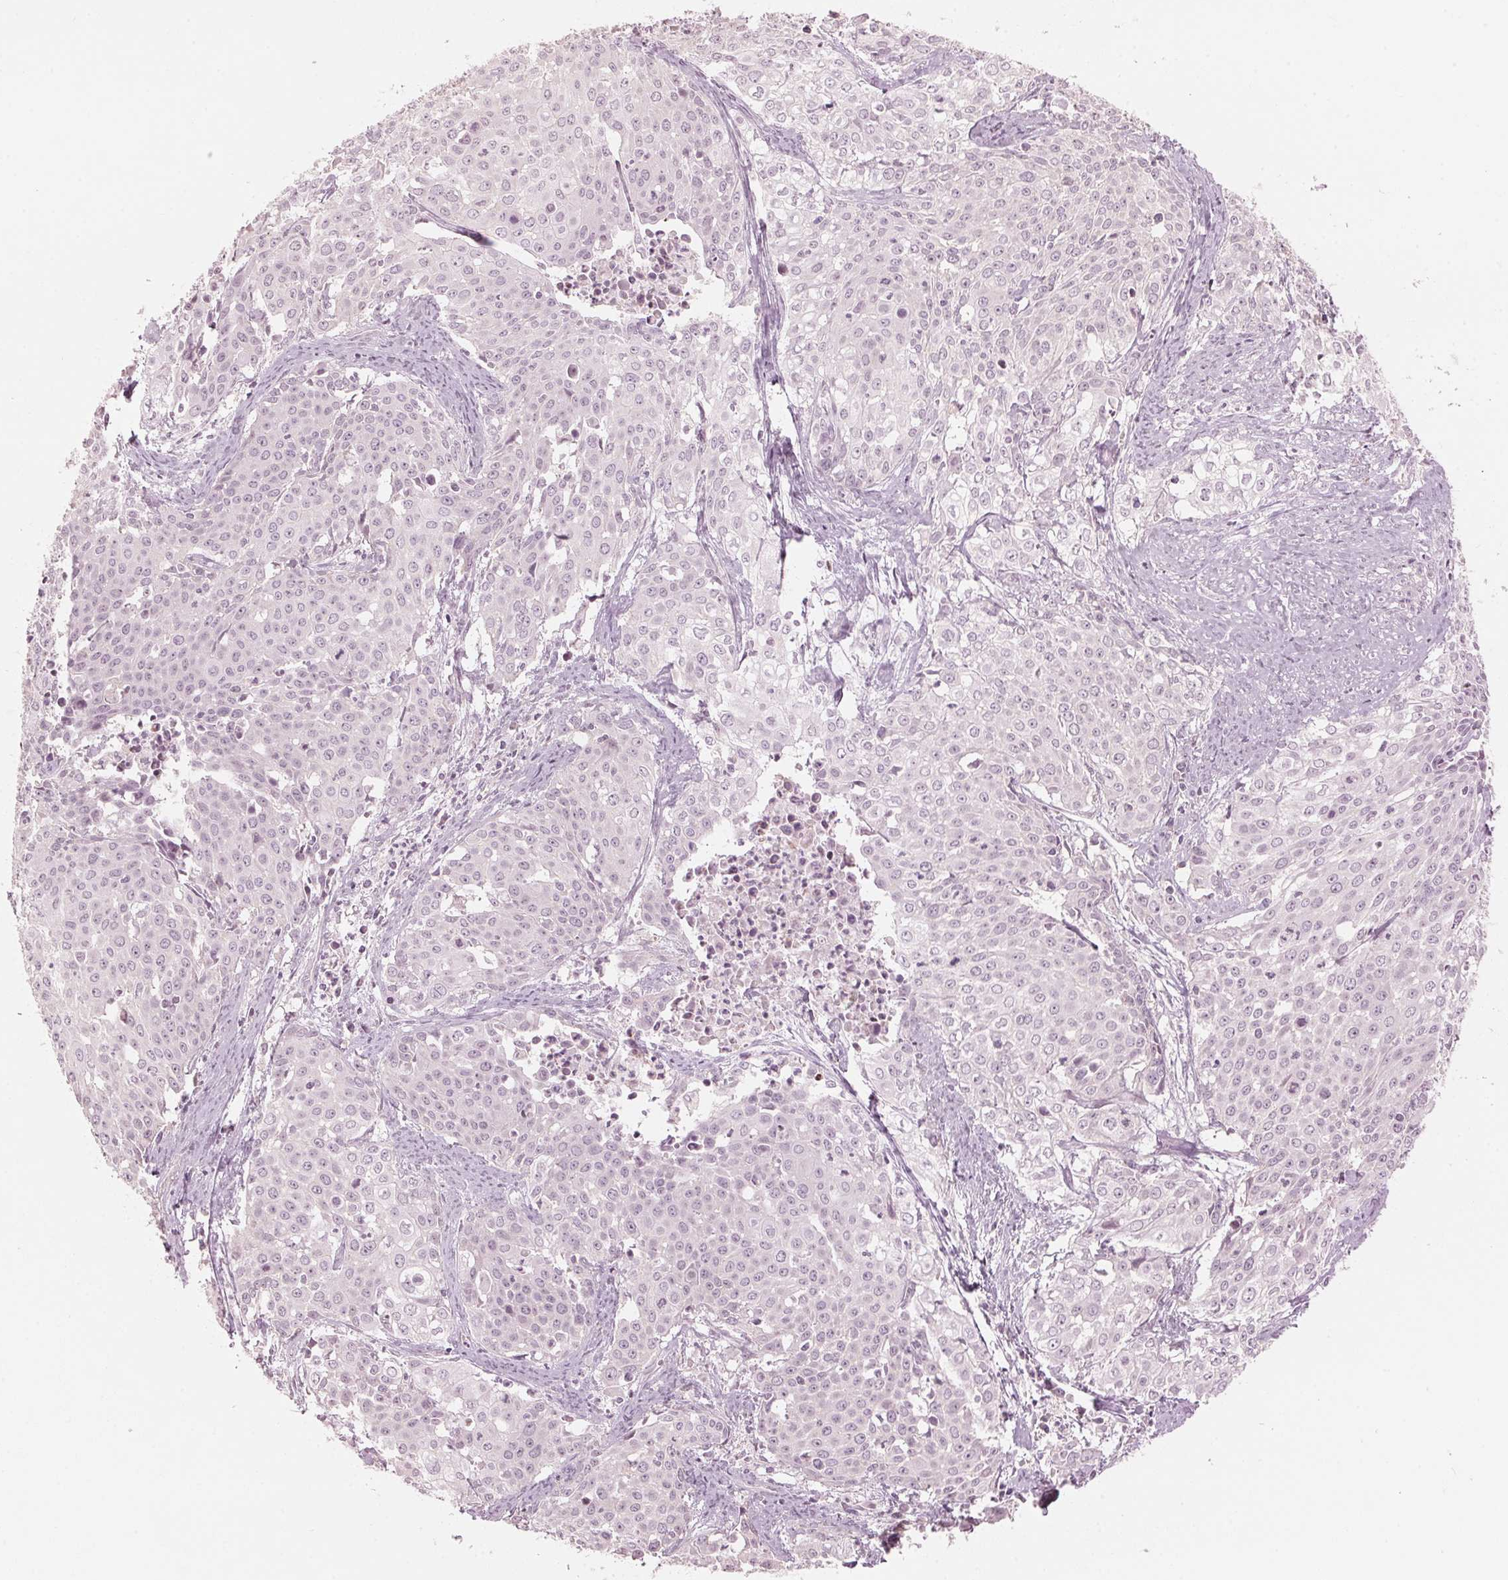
{"staining": {"intensity": "negative", "quantity": "none", "location": "none"}, "tissue": "cervical cancer", "cell_type": "Tumor cells", "image_type": "cancer", "snomed": [{"axis": "morphology", "description": "Squamous cell carcinoma, NOS"}, {"axis": "topography", "description": "Cervix"}], "caption": "This is an immunohistochemistry image of cervical squamous cell carcinoma. There is no staining in tumor cells.", "gene": "TMED6", "patient": {"sex": "female", "age": 39}}